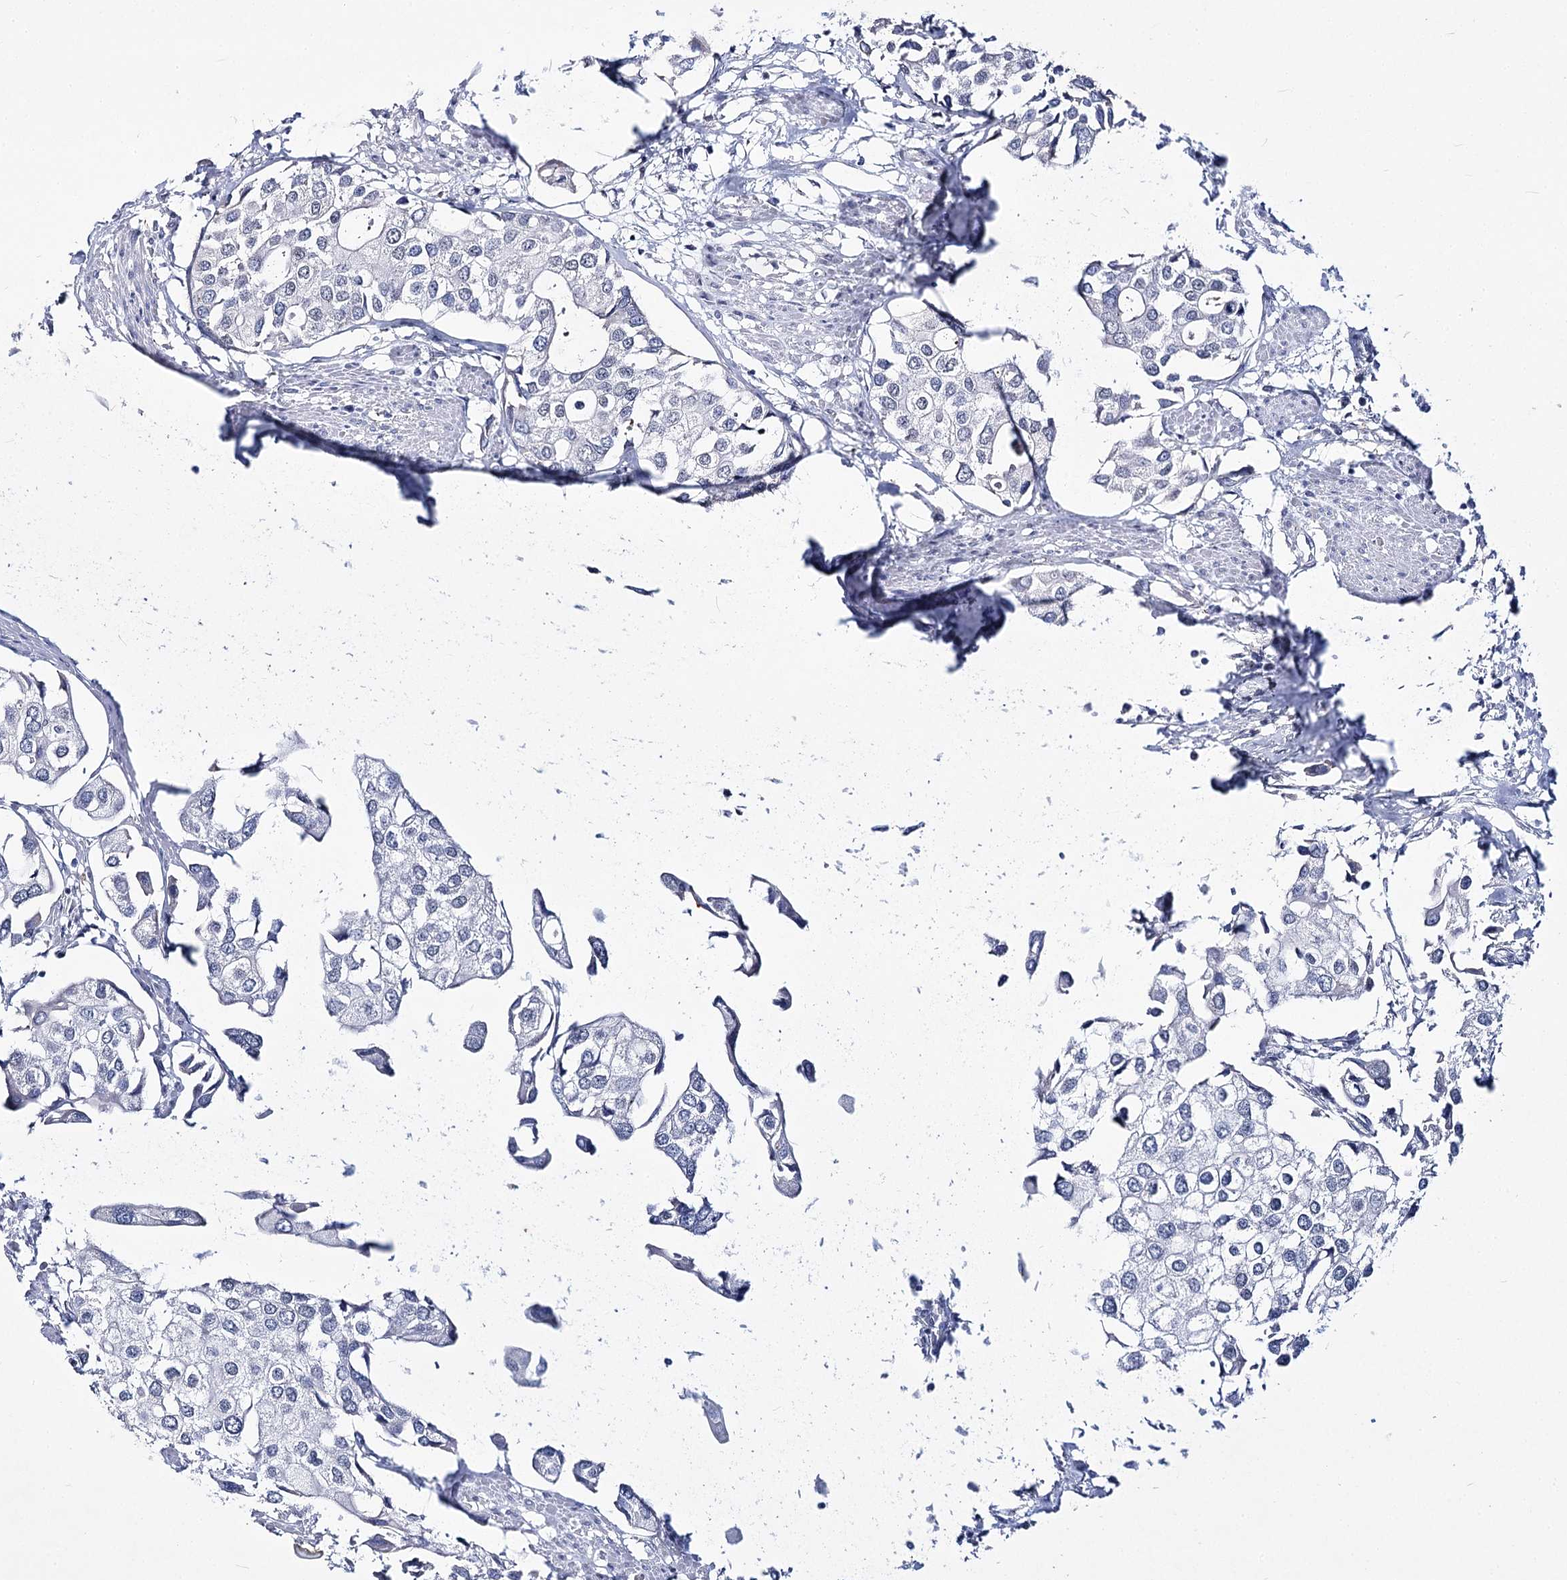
{"staining": {"intensity": "negative", "quantity": "none", "location": "none"}, "tissue": "urothelial cancer", "cell_type": "Tumor cells", "image_type": "cancer", "snomed": [{"axis": "morphology", "description": "Urothelial carcinoma, High grade"}, {"axis": "topography", "description": "Urinary bladder"}], "caption": "Urothelial cancer stained for a protein using IHC shows no positivity tumor cells.", "gene": "ATP10B", "patient": {"sex": "male", "age": 64}}